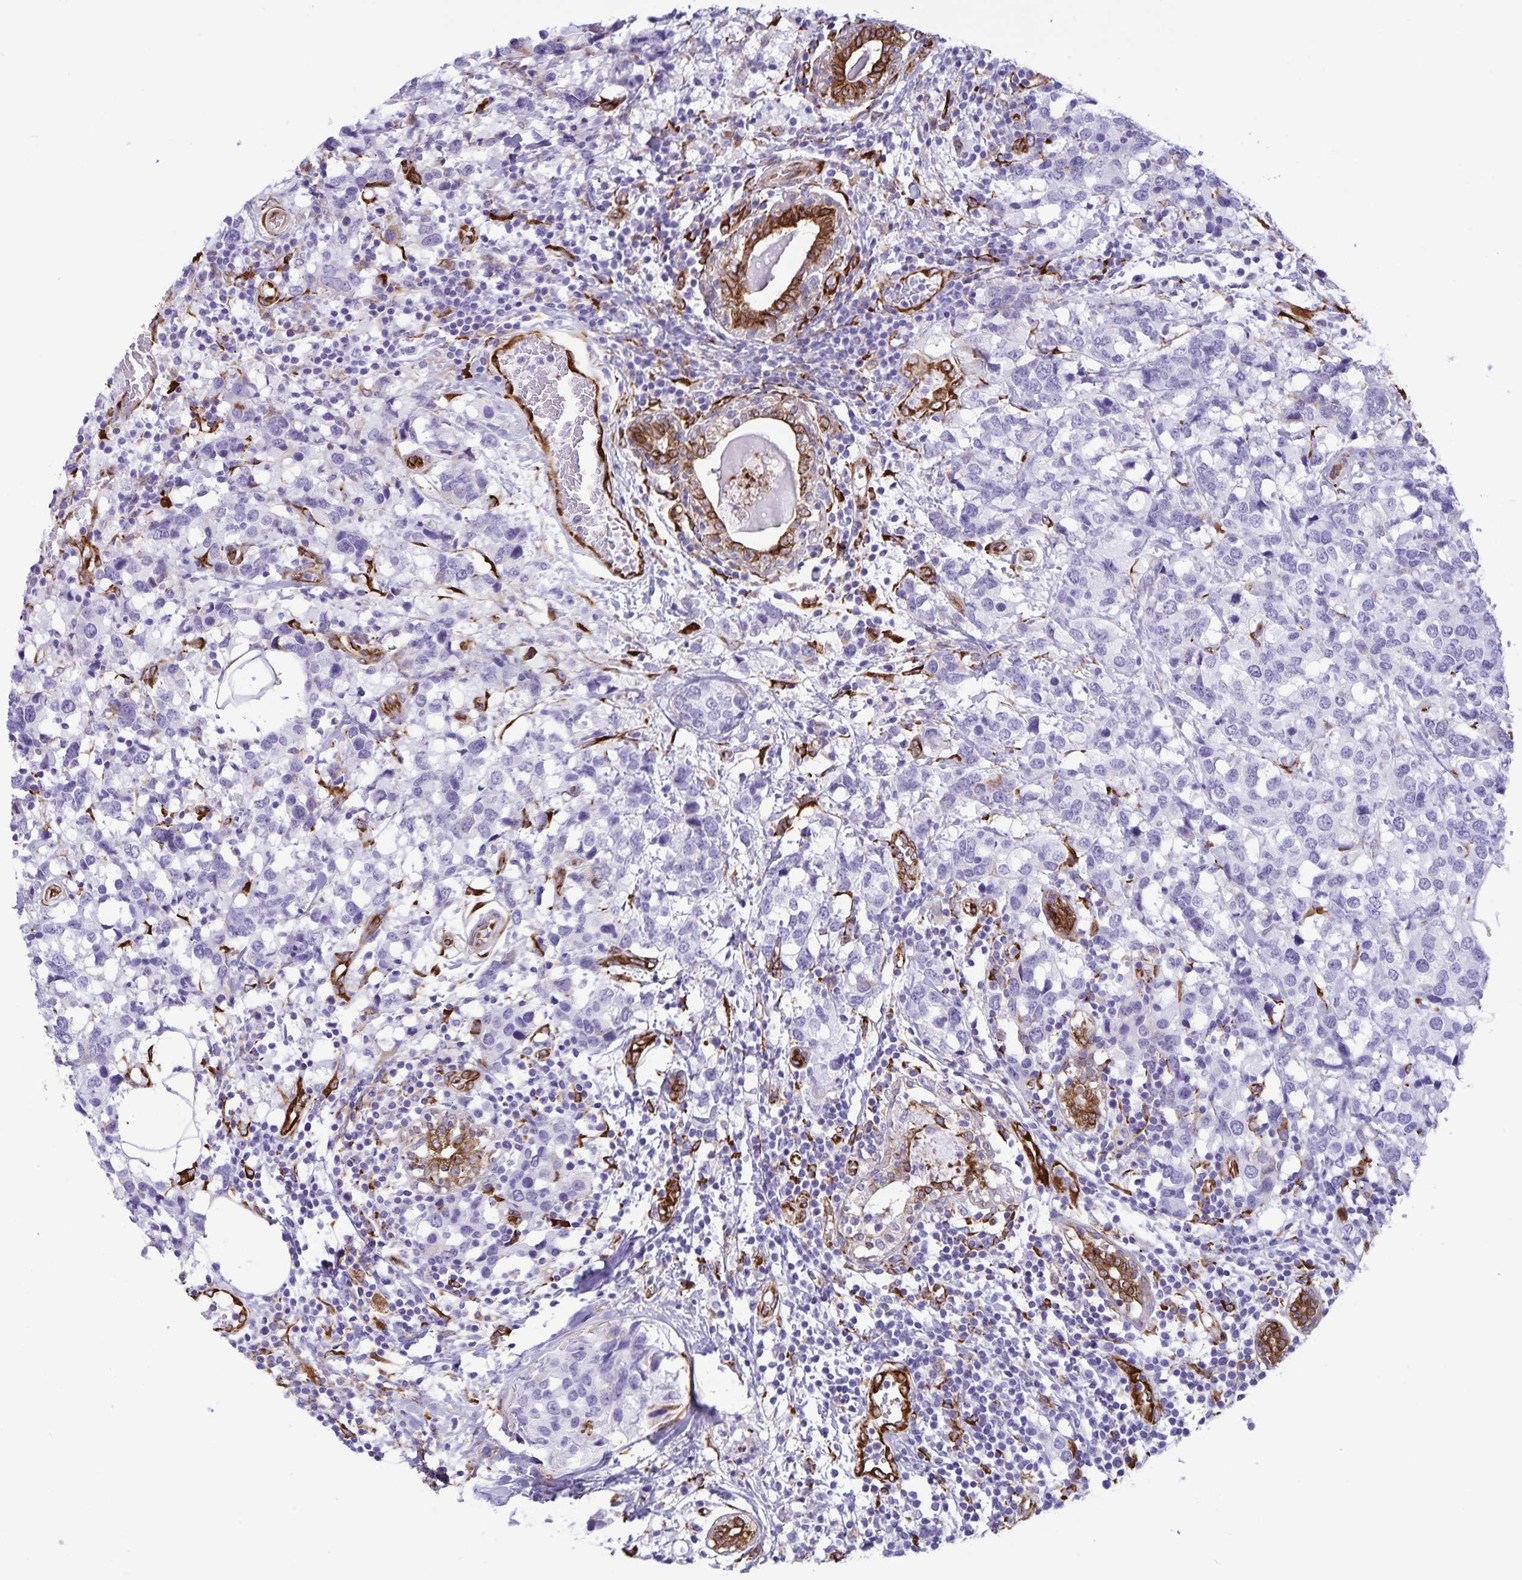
{"staining": {"intensity": "negative", "quantity": "none", "location": "none"}, "tissue": "breast cancer", "cell_type": "Tumor cells", "image_type": "cancer", "snomed": [{"axis": "morphology", "description": "Lobular carcinoma"}, {"axis": "topography", "description": "Breast"}], "caption": "A photomicrograph of breast lobular carcinoma stained for a protein exhibits no brown staining in tumor cells.", "gene": "RCN1", "patient": {"sex": "female", "age": 59}}